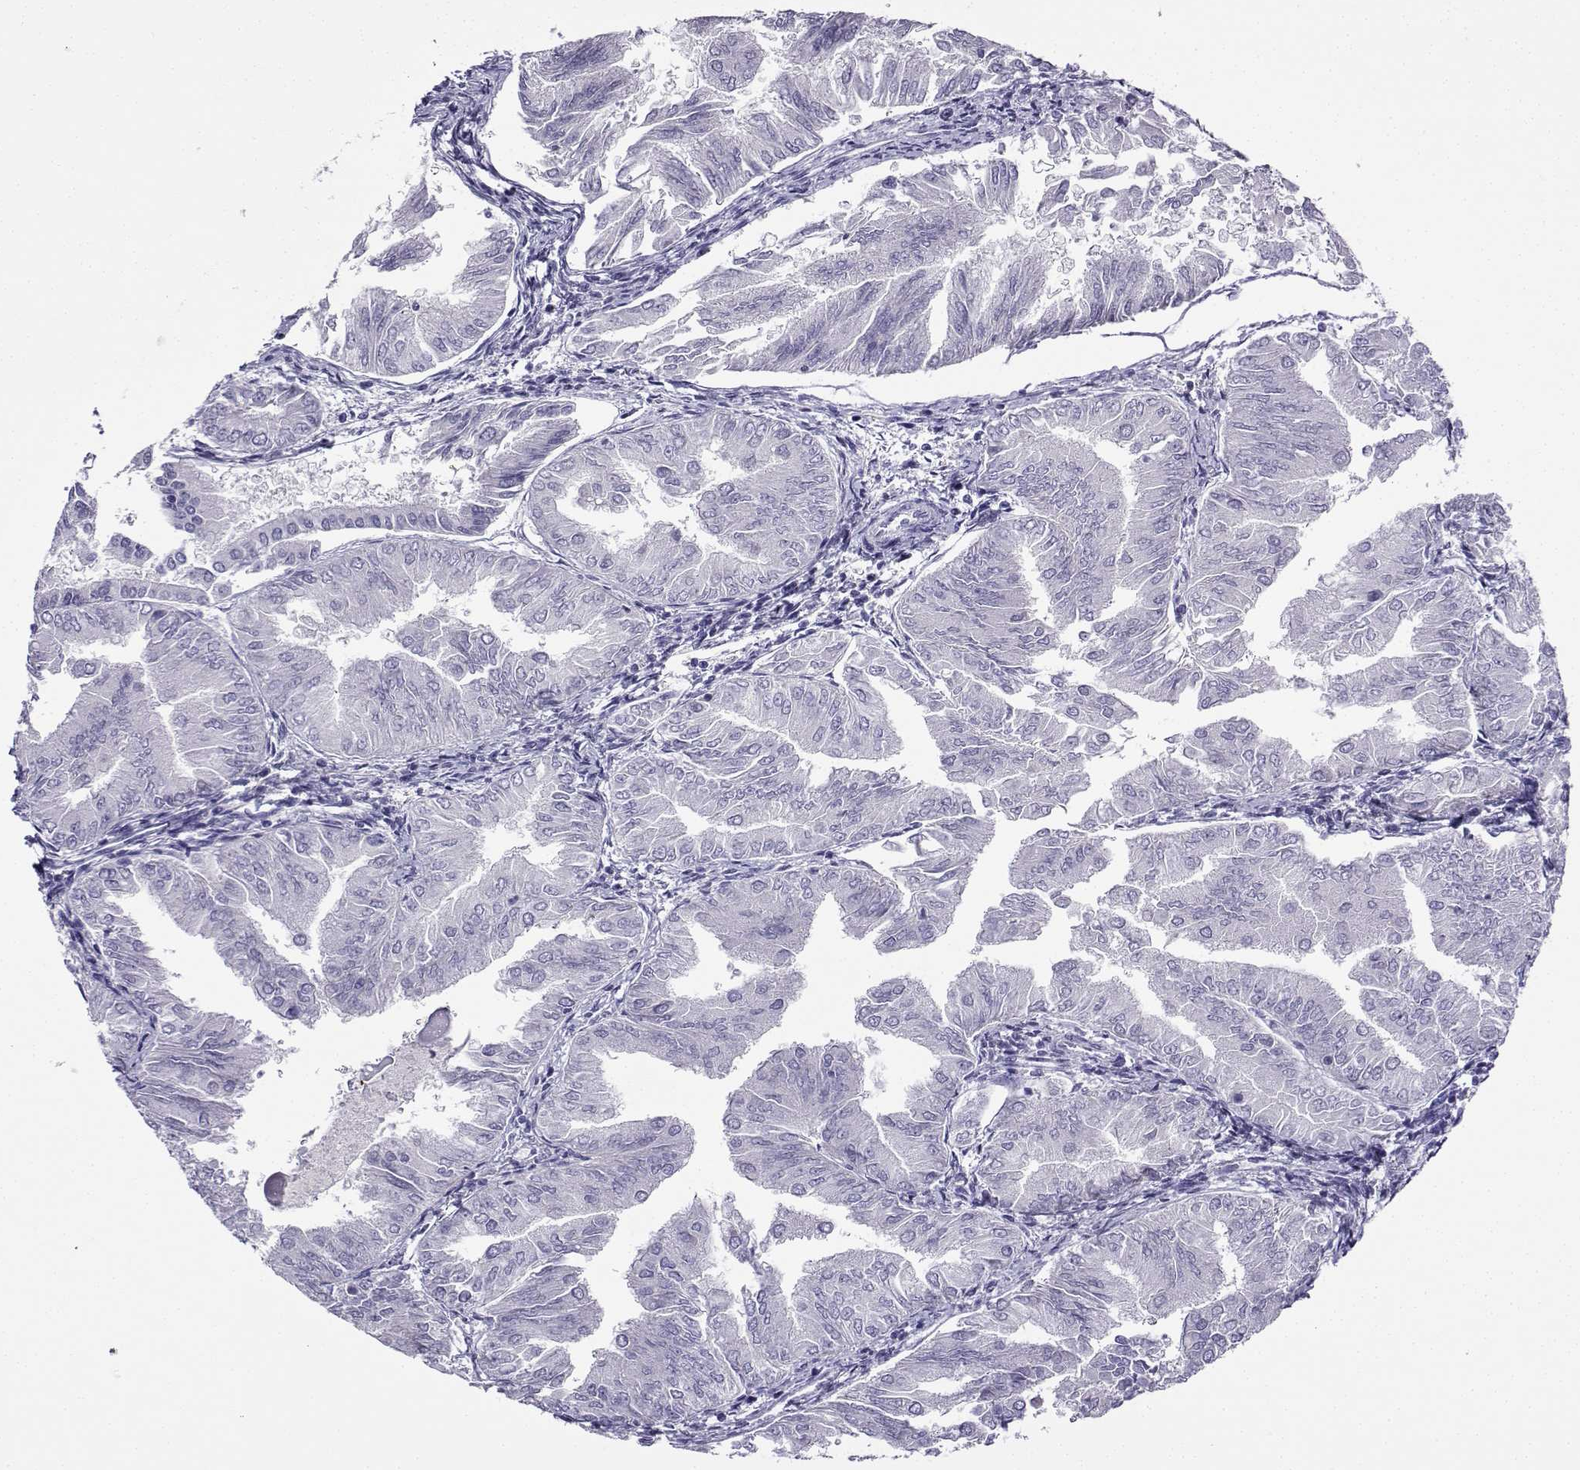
{"staining": {"intensity": "negative", "quantity": "none", "location": "none"}, "tissue": "endometrial cancer", "cell_type": "Tumor cells", "image_type": "cancer", "snomed": [{"axis": "morphology", "description": "Adenocarcinoma, NOS"}, {"axis": "topography", "description": "Endometrium"}], "caption": "IHC photomicrograph of human endometrial cancer stained for a protein (brown), which shows no staining in tumor cells.", "gene": "LINGO1", "patient": {"sex": "female", "age": 53}}